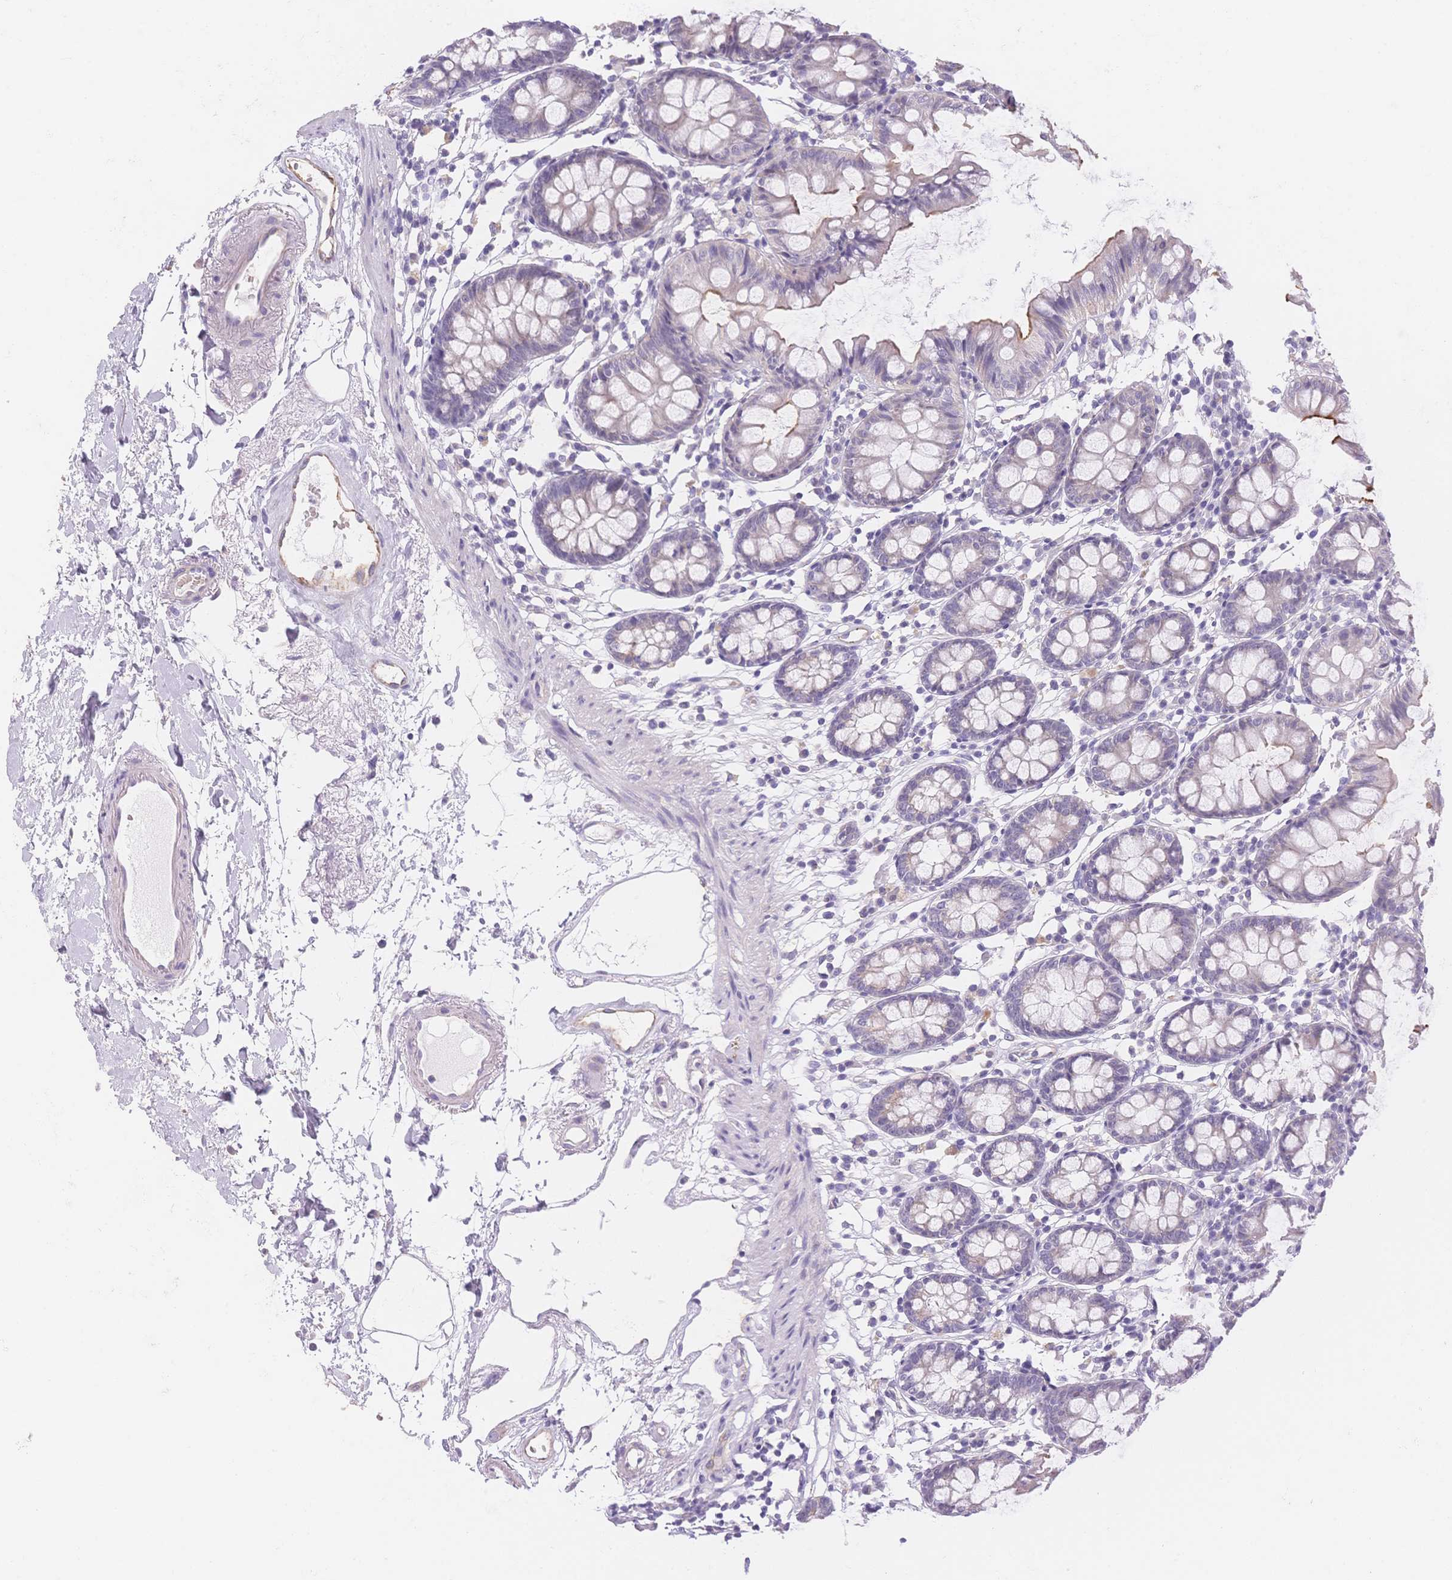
{"staining": {"intensity": "negative", "quantity": "none", "location": "none"}, "tissue": "colon", "cell_type": "Endothelial cells", "image_type": "normal", "snomed": [{"axis": "morphology", "description": "Normal tissue, NOS"}, {"axis": "topography", "description": "Colon"}], "caption": "Immunohistochemistry micrograph of unremarkable colon stained for a protein (brown), which demonstrates no staining in endothelial cells.", "gene": "SMYD1", "patient": {"sex": "female", "age": 84}}